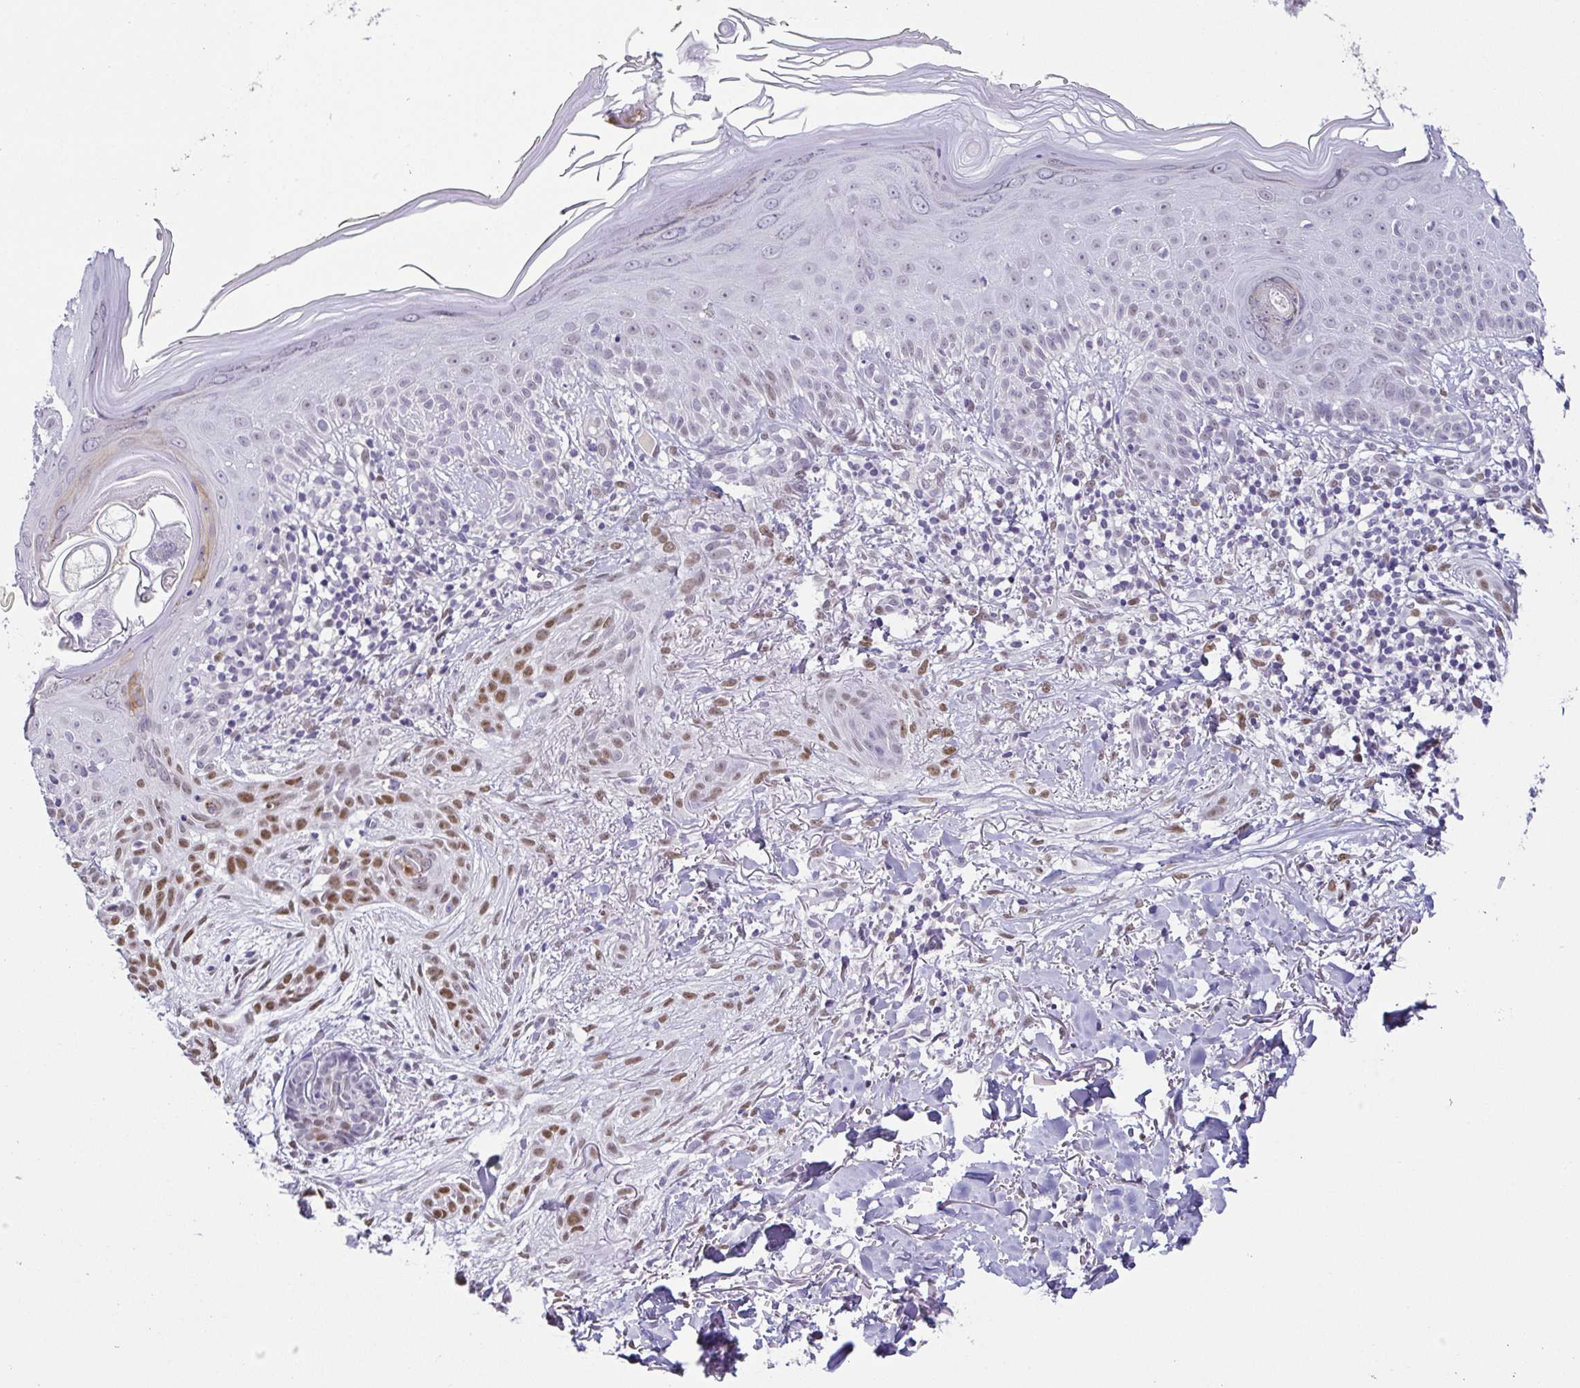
{"staining": {"intensity": "moderate", "quantity": "25%-75%", "location": "nuclear"}, "tissue": "skin cancer", "cell_type": "Tumor cells", "image_type": "cancer", "snomed": [{"axis": "morphology", "description": "Basal cell carcinoma"}, {"axis": "morphology", "description": "BCC, high aggressive"}, {"axis": "topography", "description": "Skin"}], "caption": "Human bcc,  high aggressive (skin) stained for a protein (brown) reveals moderate nuclear positive expression in approximately 25%-75% of tumor cells.", "gene": "TCF3", "patient": {"sex": "male", "age": 64}}